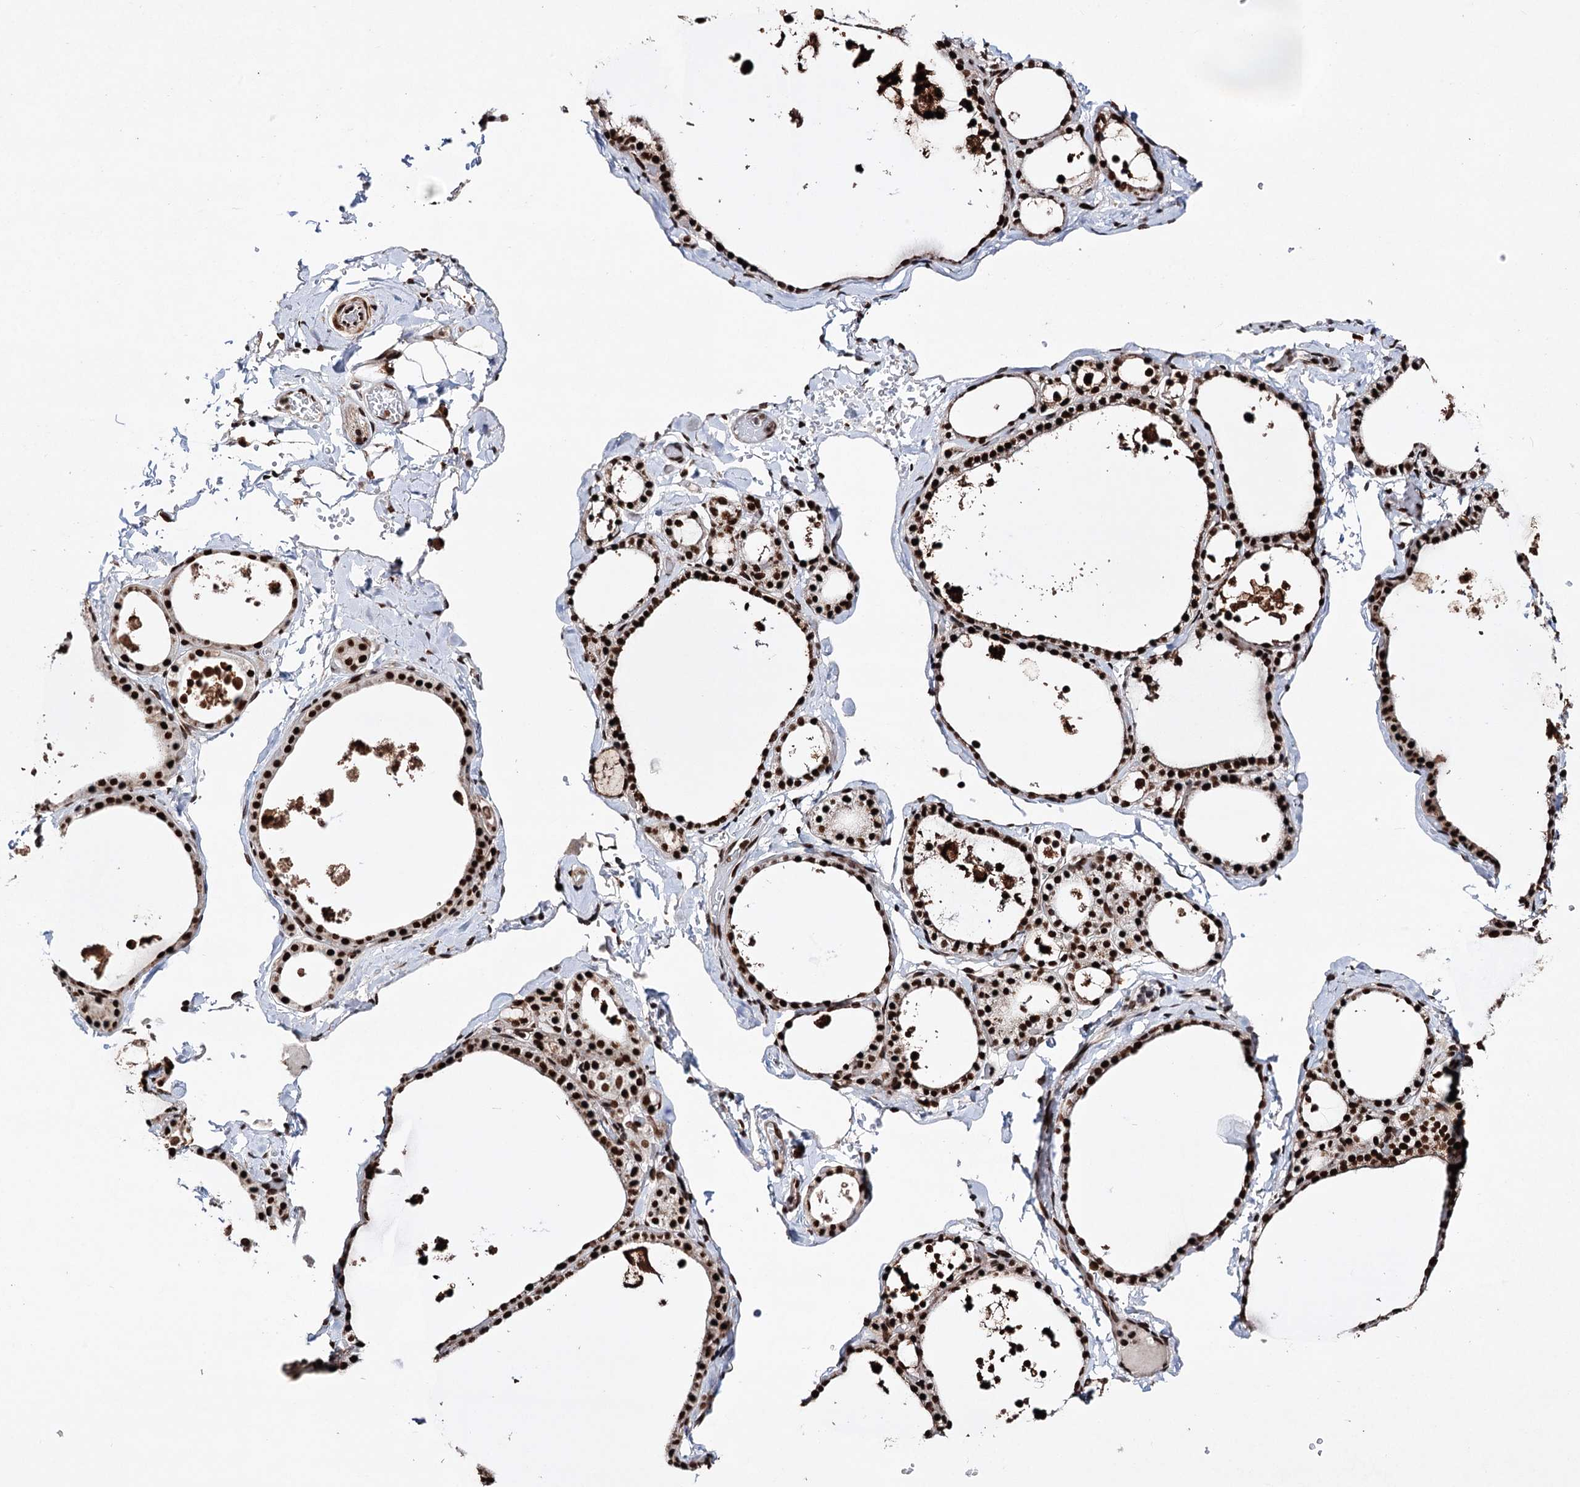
{"staining": {"intensity": "strong", "quantity": ">75%", "location": "nuclear"}, "tissue": "thyroid gland", "cell_type": "Glandular cells", "image_type": "normal", "snomed": [{"axis": "morphology", "description": "Normal tissue, NOS"}, {"axis": "topography", "description": "Thyroid gland"}], "caption": "Thyroid gland stained with a protein marker exhibits strong staining in glandular cells.", "gene": "MATR3", "patient": {"sex": "male", "age": 56}}